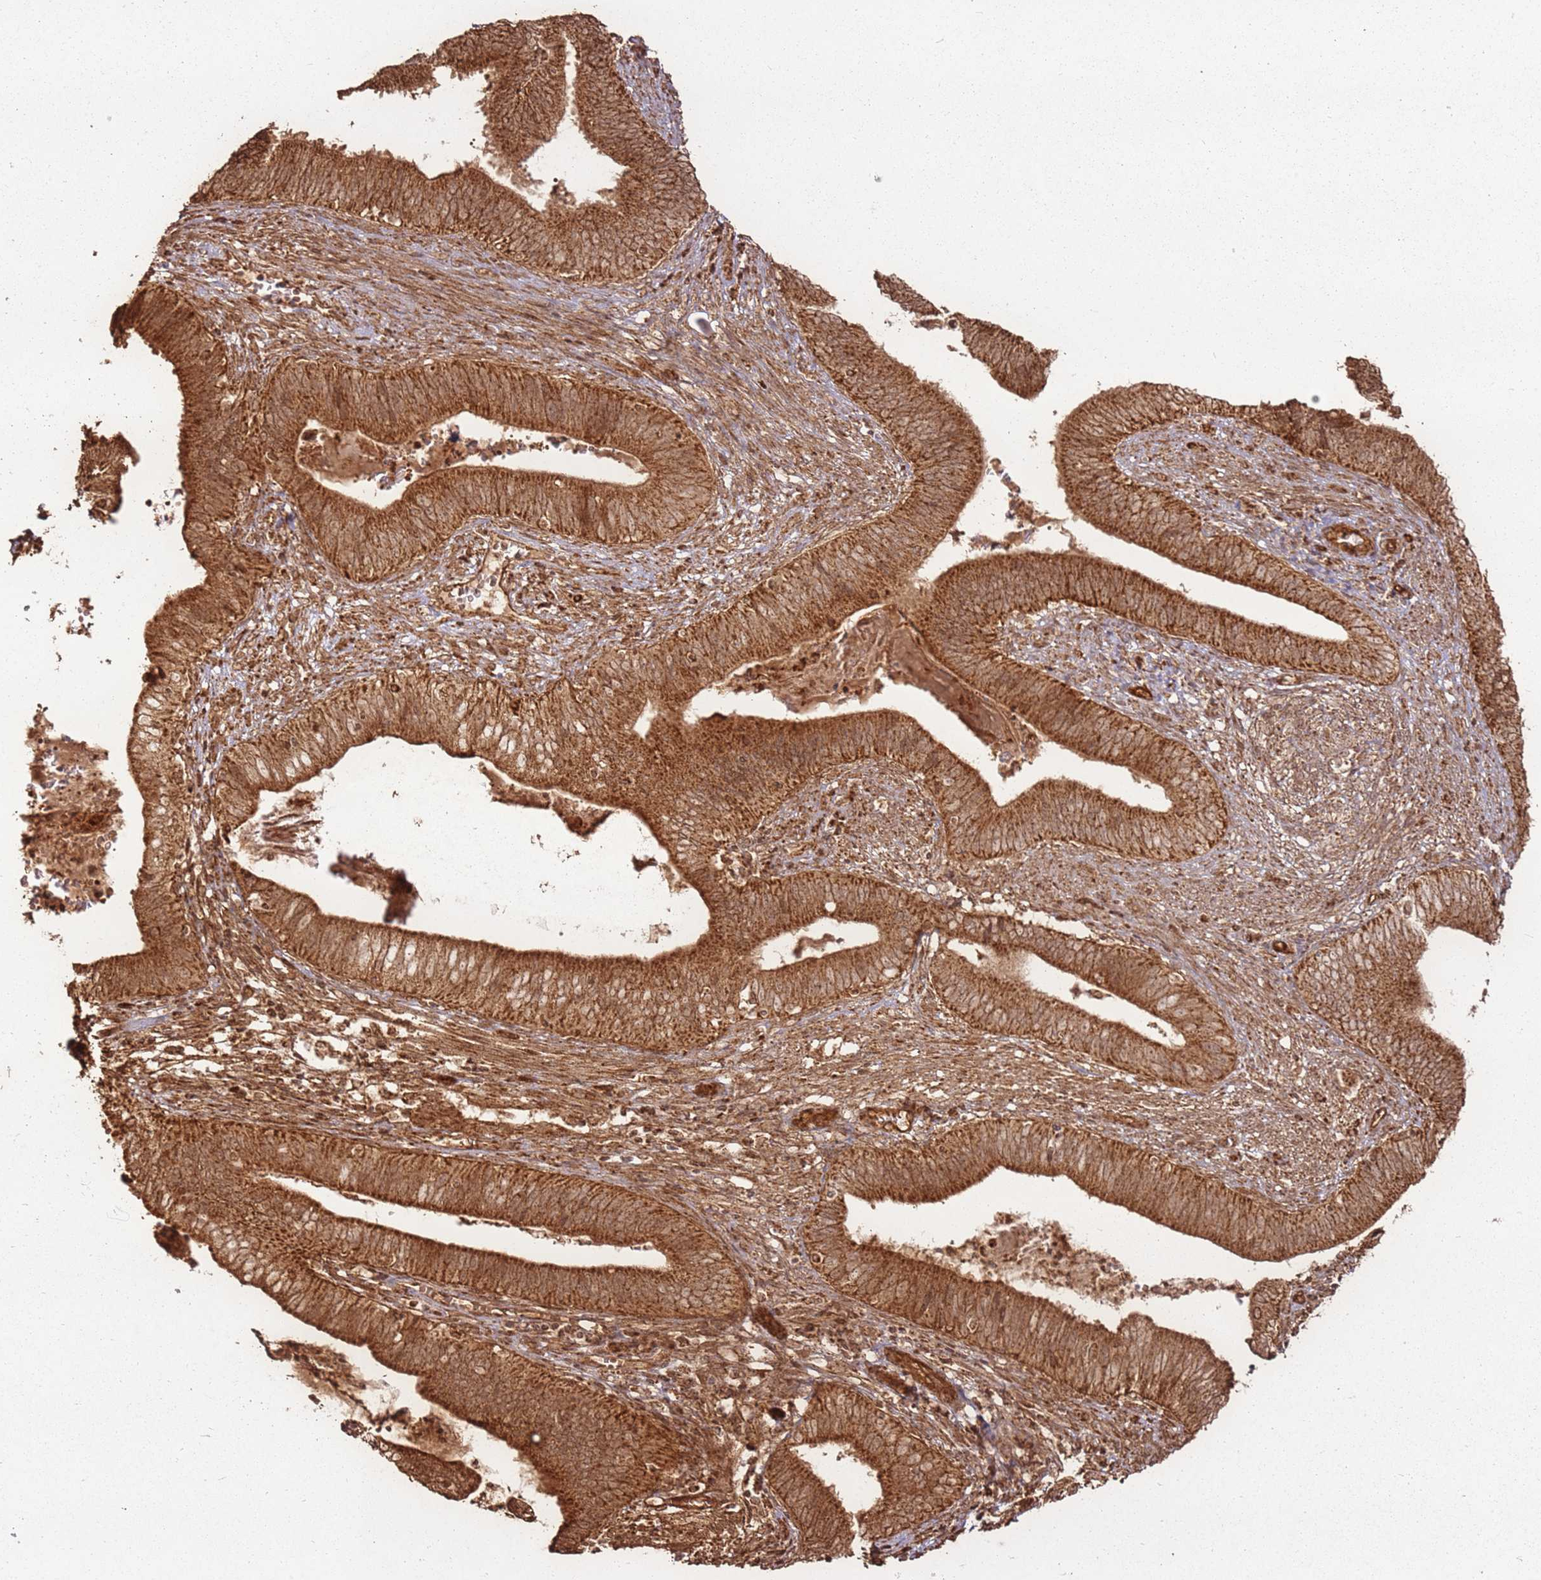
{"staining": {"intensity": "strong", "quantity": ">75%", "location": "cytoplasmic/membranous"}, "tissue": "cervical cancer", "cell_type": "Tumor cells", "image_type": "cancer", "snomed": [{"axis": "morphology", "description": "Adenocarcinoma, NOS"}, {"axis": "topography", "description": "Cervix"}], "caption": "A high-resolution histopathology image shows immunohistochemistry staining of cervical cancer, which displays strong cytoplasmic/membranous staining in about >75% of tumor cells.", "gene": "MRPS6", "patient": {"sex": "female", "age": 42}}